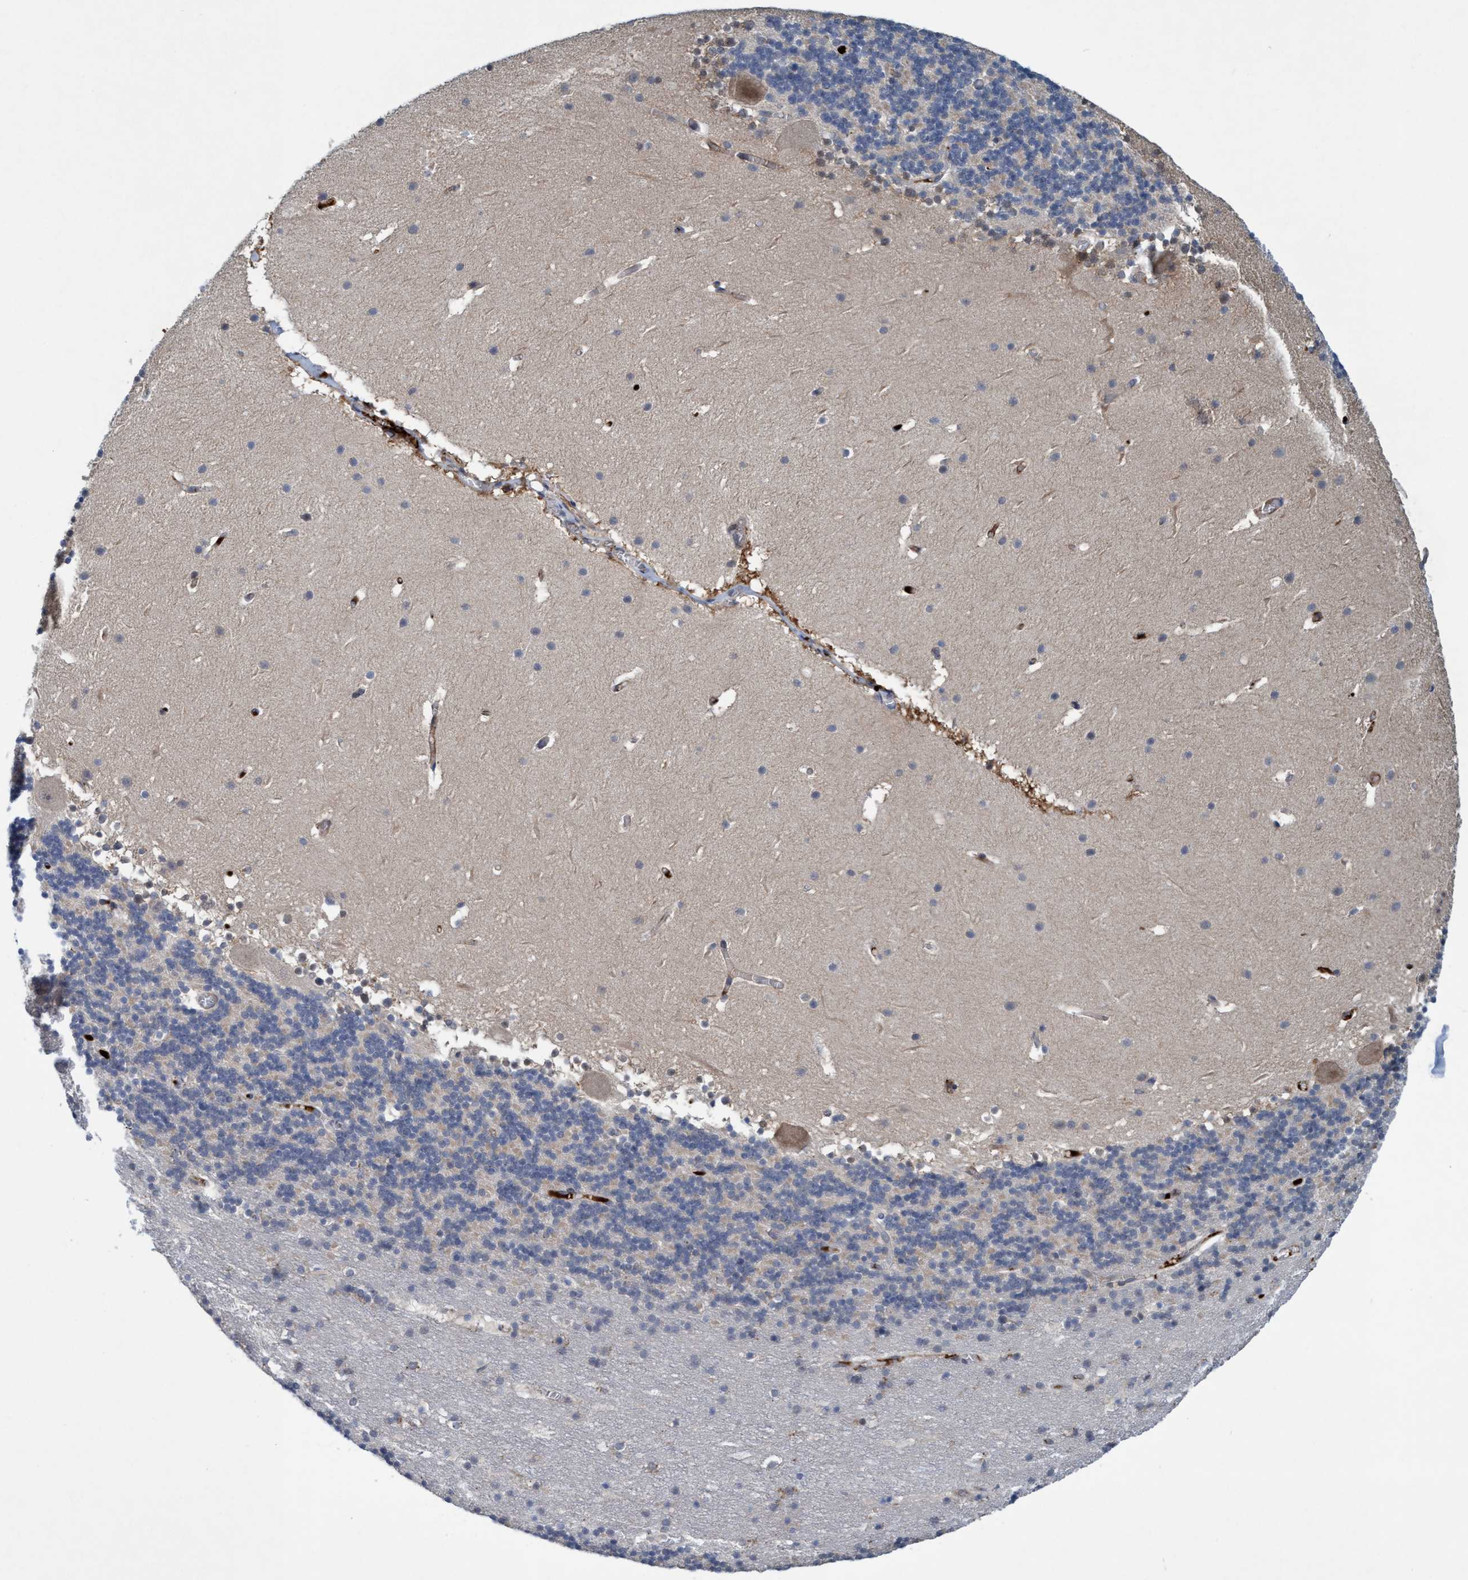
{"staining": {"intensity": "weak", "quantity": "<25%", "location": "cytoplasmic/membranous"}, "tissue": "cerebellum", "cell_type": "Cells in granular layer", "image_type": "normal", "snomed": [{"axis": "morphology", "description": "Normal tissue, NOS"}, {"axis": "topography", "description": "Cerebellum"}], "caption": "Cerebellum was stained to show a protein in brown. There is no significant staining in cells in granular layer. Brightfield microscopy of immunohistochemistry (IHC) stained with DAB (brown) and hematoxylin (blue), captured at high magnification.", "gene": "TRIM65", "patient": {"sex": "male", "age": 45}}